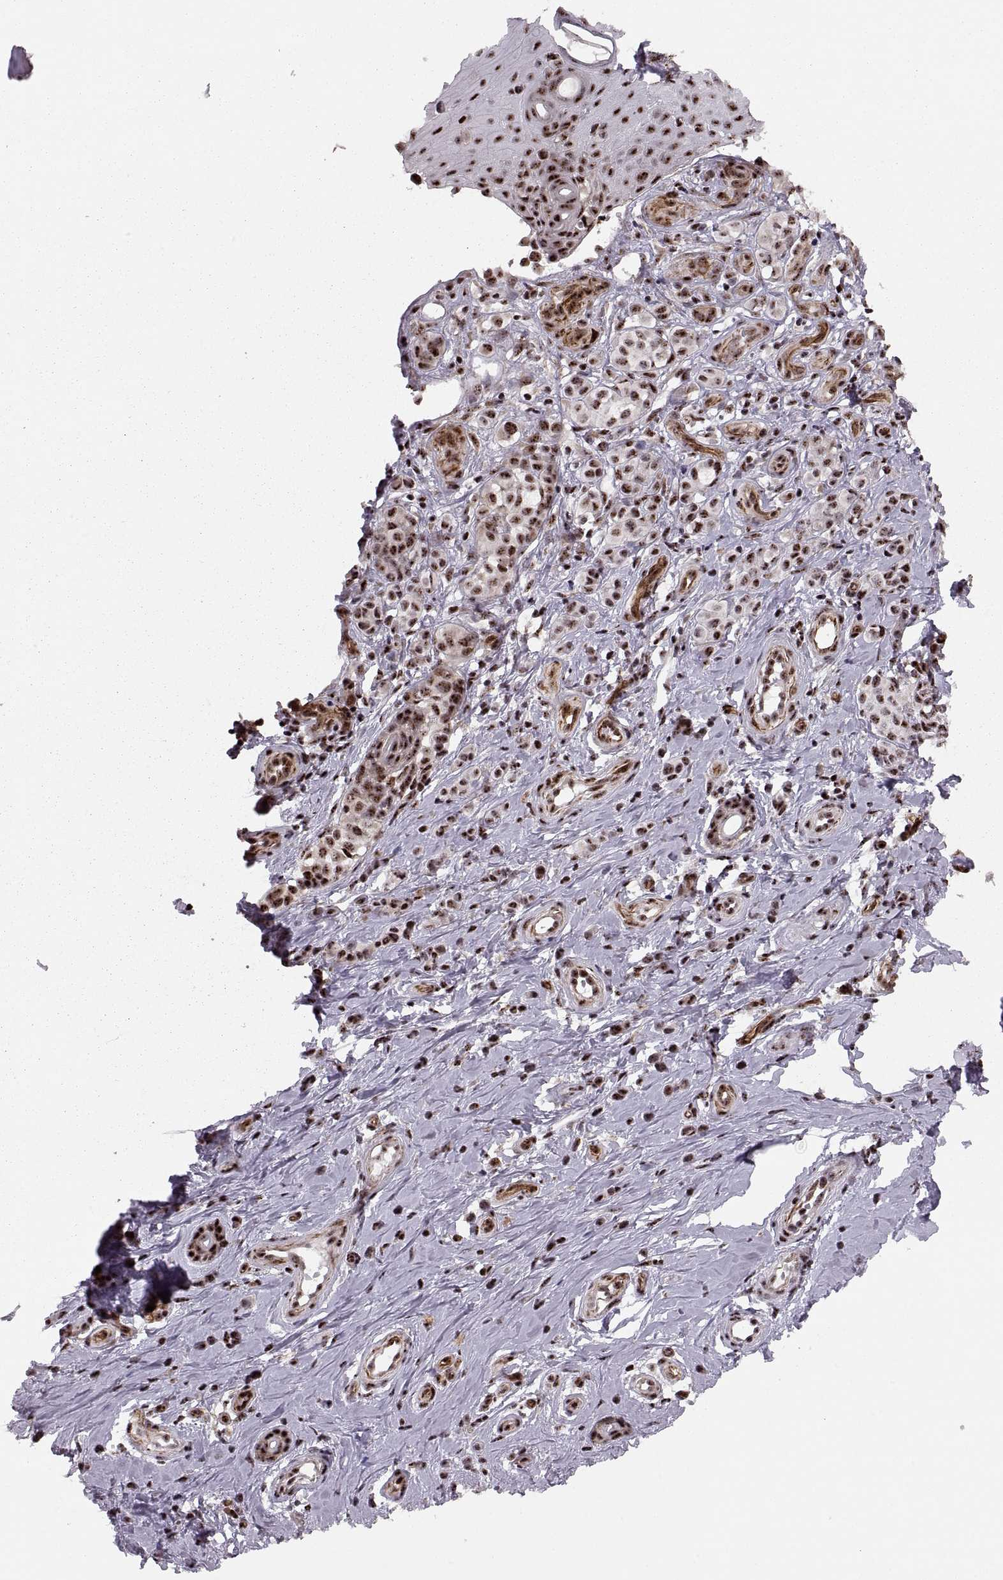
{"staining": {"intensity": "strong", "quantity": ">75%", "location": "nuclear"}, "tissue": "melanoma", "cell_type": "Tumor cells", "image_type": "cancer", "snomed": [{"axis": "morphology", "description": "Malignant melanoma, NOS"}, {"axis": "topography", "description": "Skin"}], "caption": "High-power microscopy captured an immunohistochemistry (IHC) micrograph of malignant melanoma, revealing strong nuclear expression in about >75% of tumor cells.", "gene": "ZCCHC17", "patient": {"sex": "female", "age": 76}}